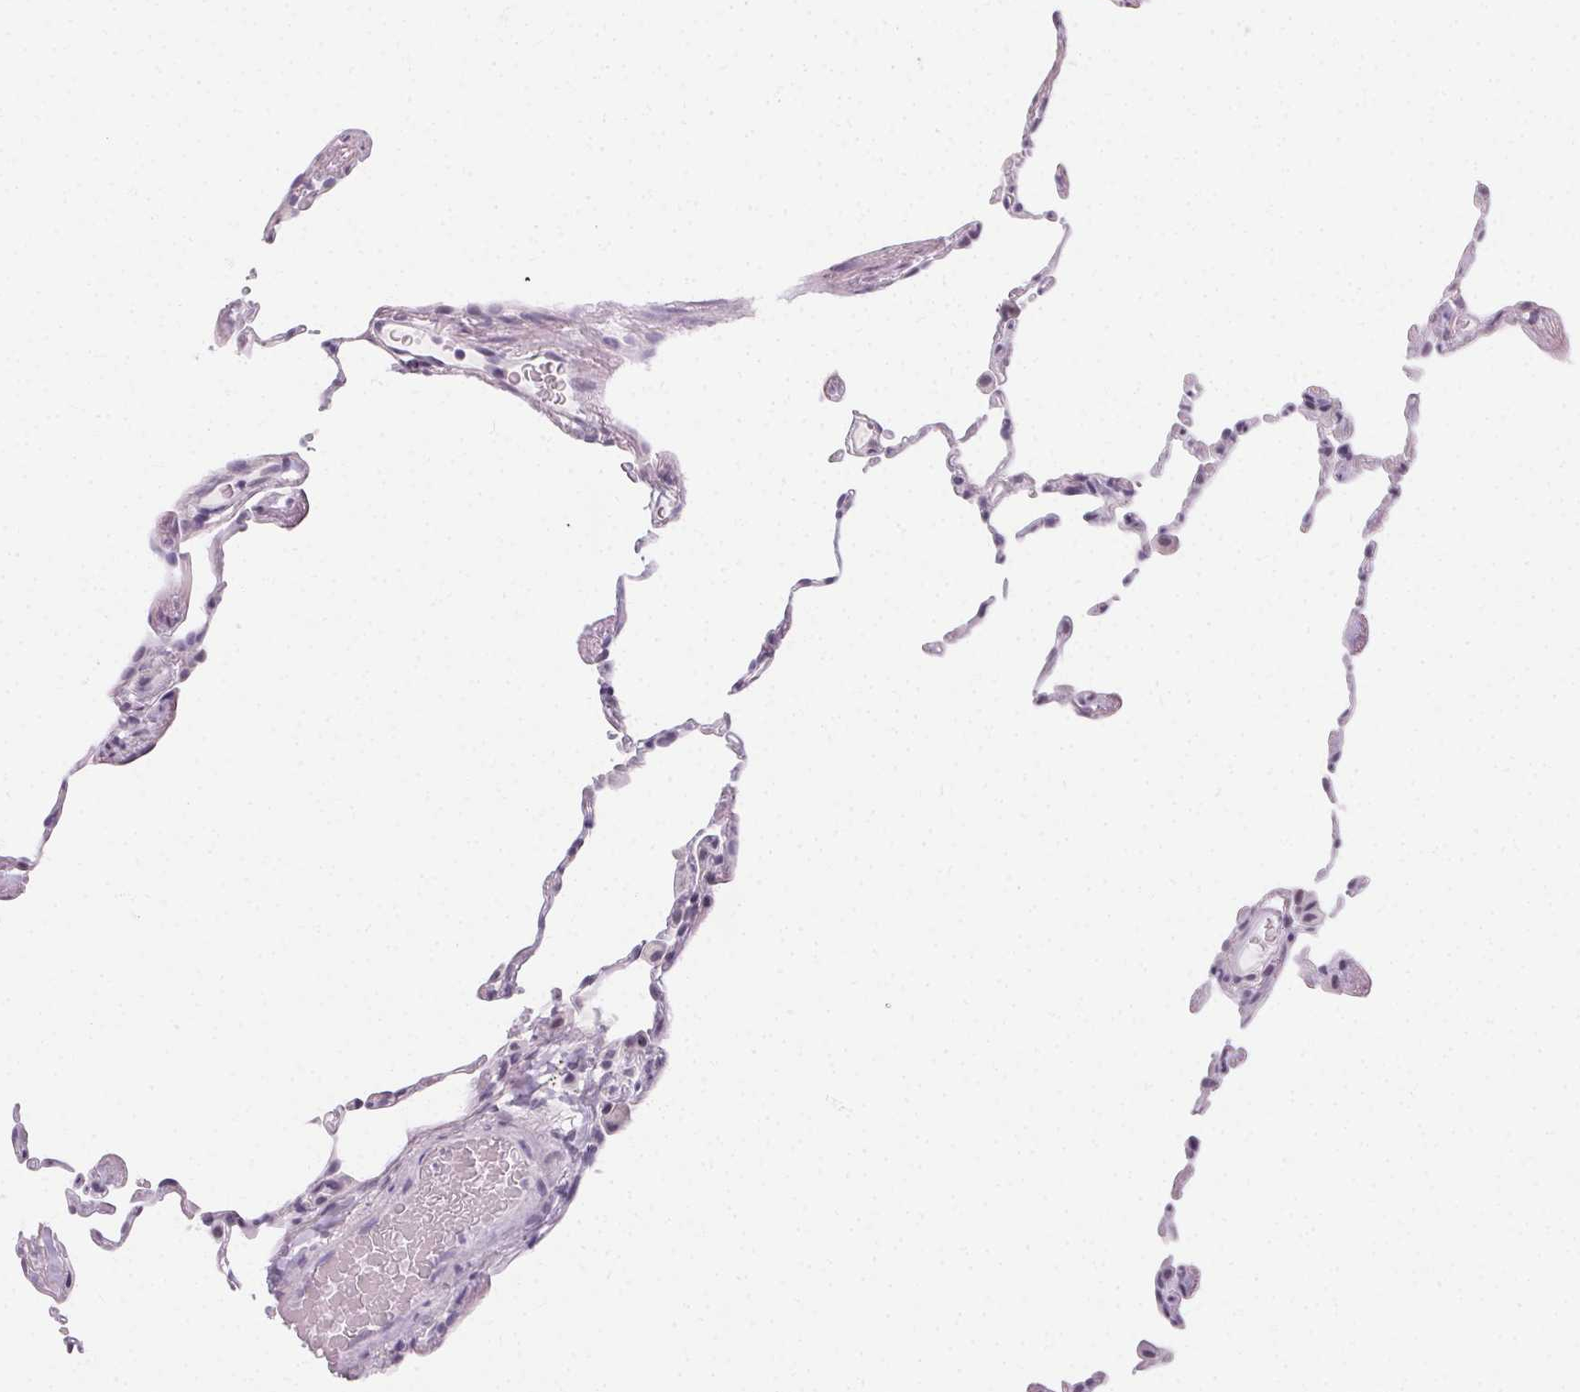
{"staining": {"intensity": "negative", "quantity": "none", "location": "none"}, "tissue": "lung", "cell_type": "Alveolar cells", "image_type": "normal", "snomed": [{"axis": "morphology", "description": "Normal tissue, NOS"}, {"axis": "topography", "description": "Lung"}], "caption": "There is no significant staining in alveolar cells of lung. (DAB (3,3'-diaminobenzidine) immunohistochemistry visualized using brightfield microscopy, high magnification).", "gene": "SYNPR", "patient": {"sex": "female", "age": 57}}